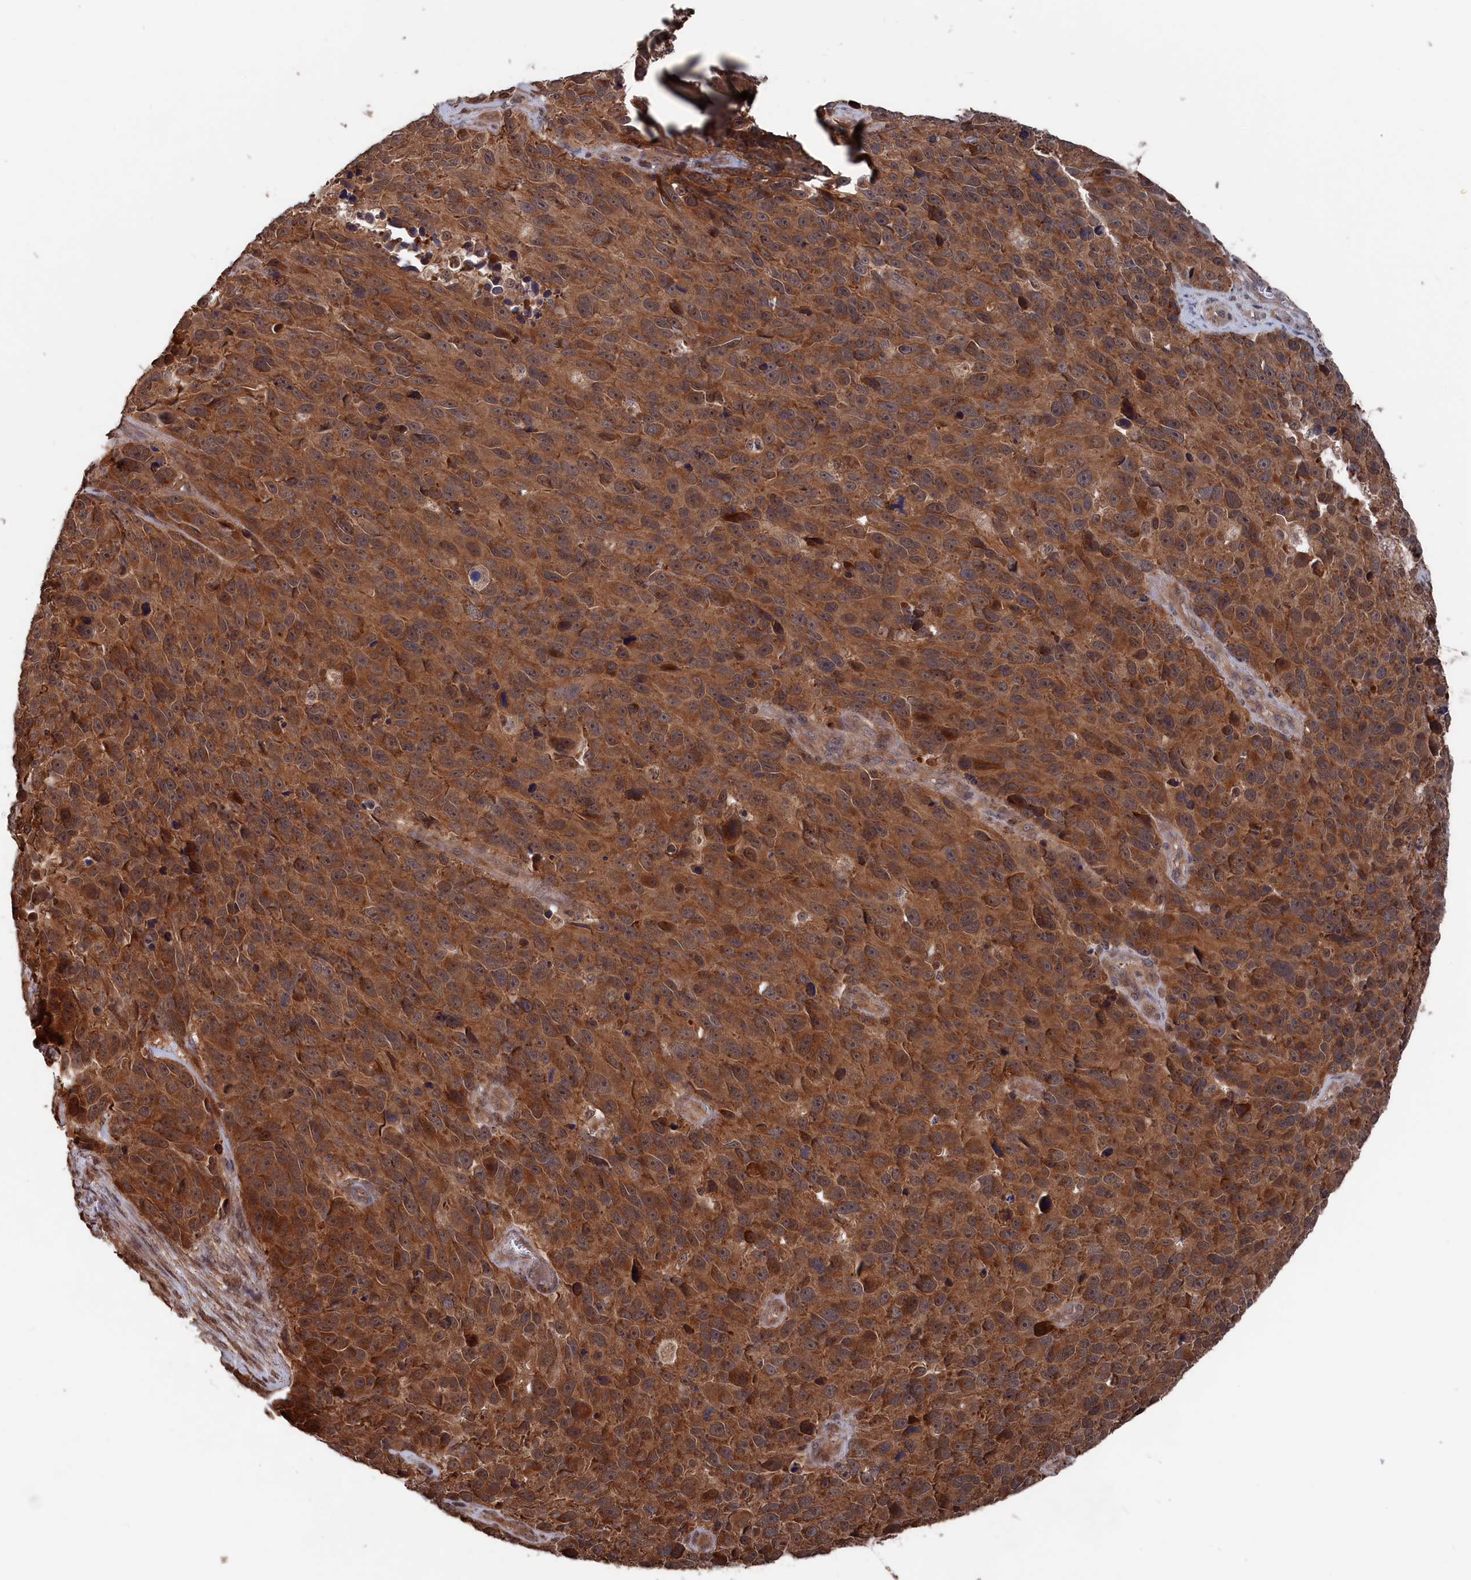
{"staining": {"intensity": "moderate", "quantity": ">75%", "location": "cytoplasmic/membranous"}, "tissue": "melanoma", "cell_type": "Tumor cells", "image_type": "cancer", "snomed": [{"axis": "morphology", "description": "Malignant melanoma, NOS"}, {"axis": "topography", "description": "Skin"}], "caption": "IHC of human melanoma displays medium levels of moderate cytoplasmic/membranous expression in about >75% of tumor cells. The protein is stained brown, and the nuclei are stained in blue (DAB IHC with brightfield microscopy, high magnification).", "gene": "PDE12", "patient": {"sex": "male", "age": 84}}